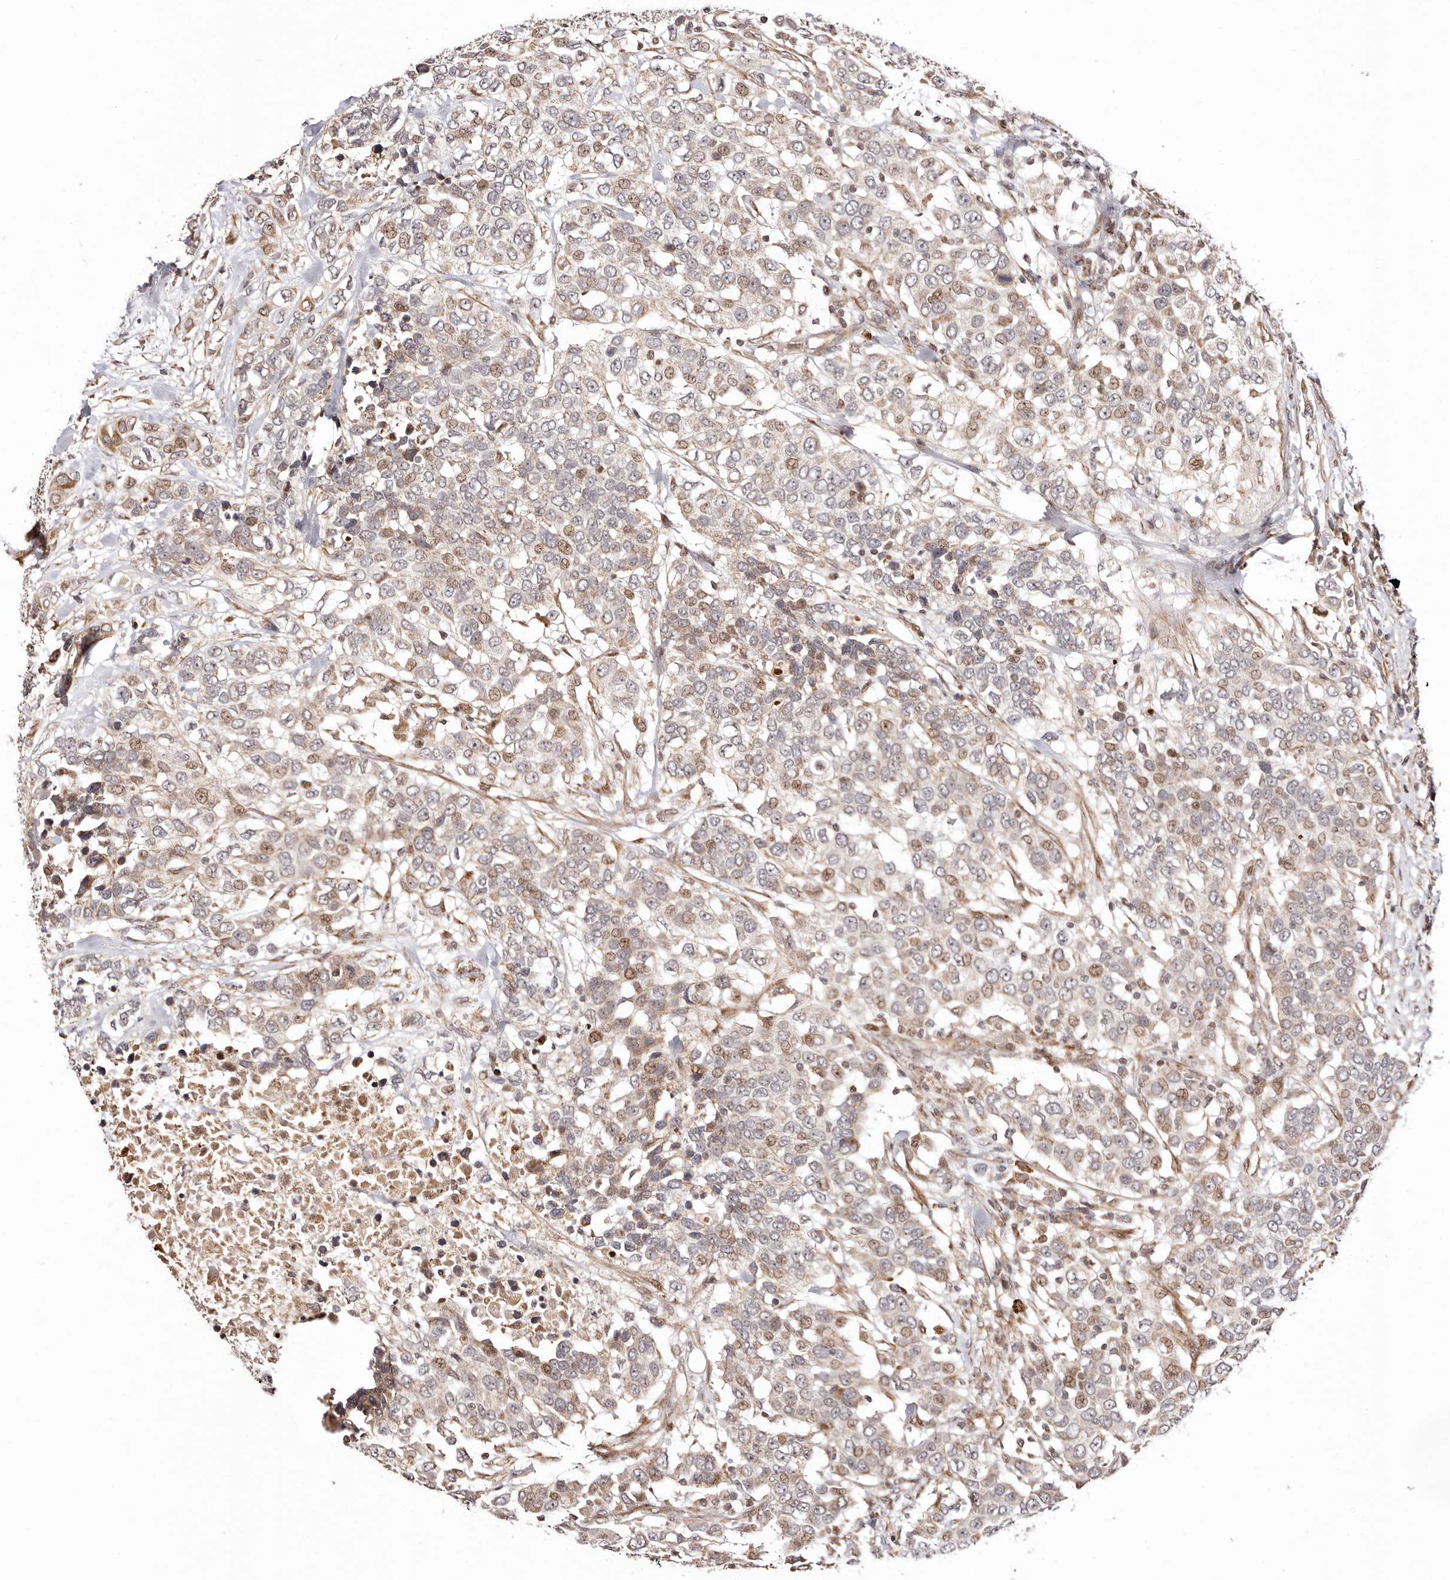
{"staining": {"intensity": "moderate", "quantity": "<25%", "location": "nuclear"}, "tissue": "urothelial cancer", "cell_type": "Tumor cells", "image_type": "cancer", "snomed": [{"axis": "morphology", "description": "Urothelial carcinoma, High grade"}, {"axis": "topography", "description": "Urinary bladder"}], "caption": "A brown stain labels moderate nuclear expression of a protein in human urothelial carcinoma (high-grade) tumor cells.", "gene": "HIVEP3", "patient": {"sex": "female", "age": 80}}